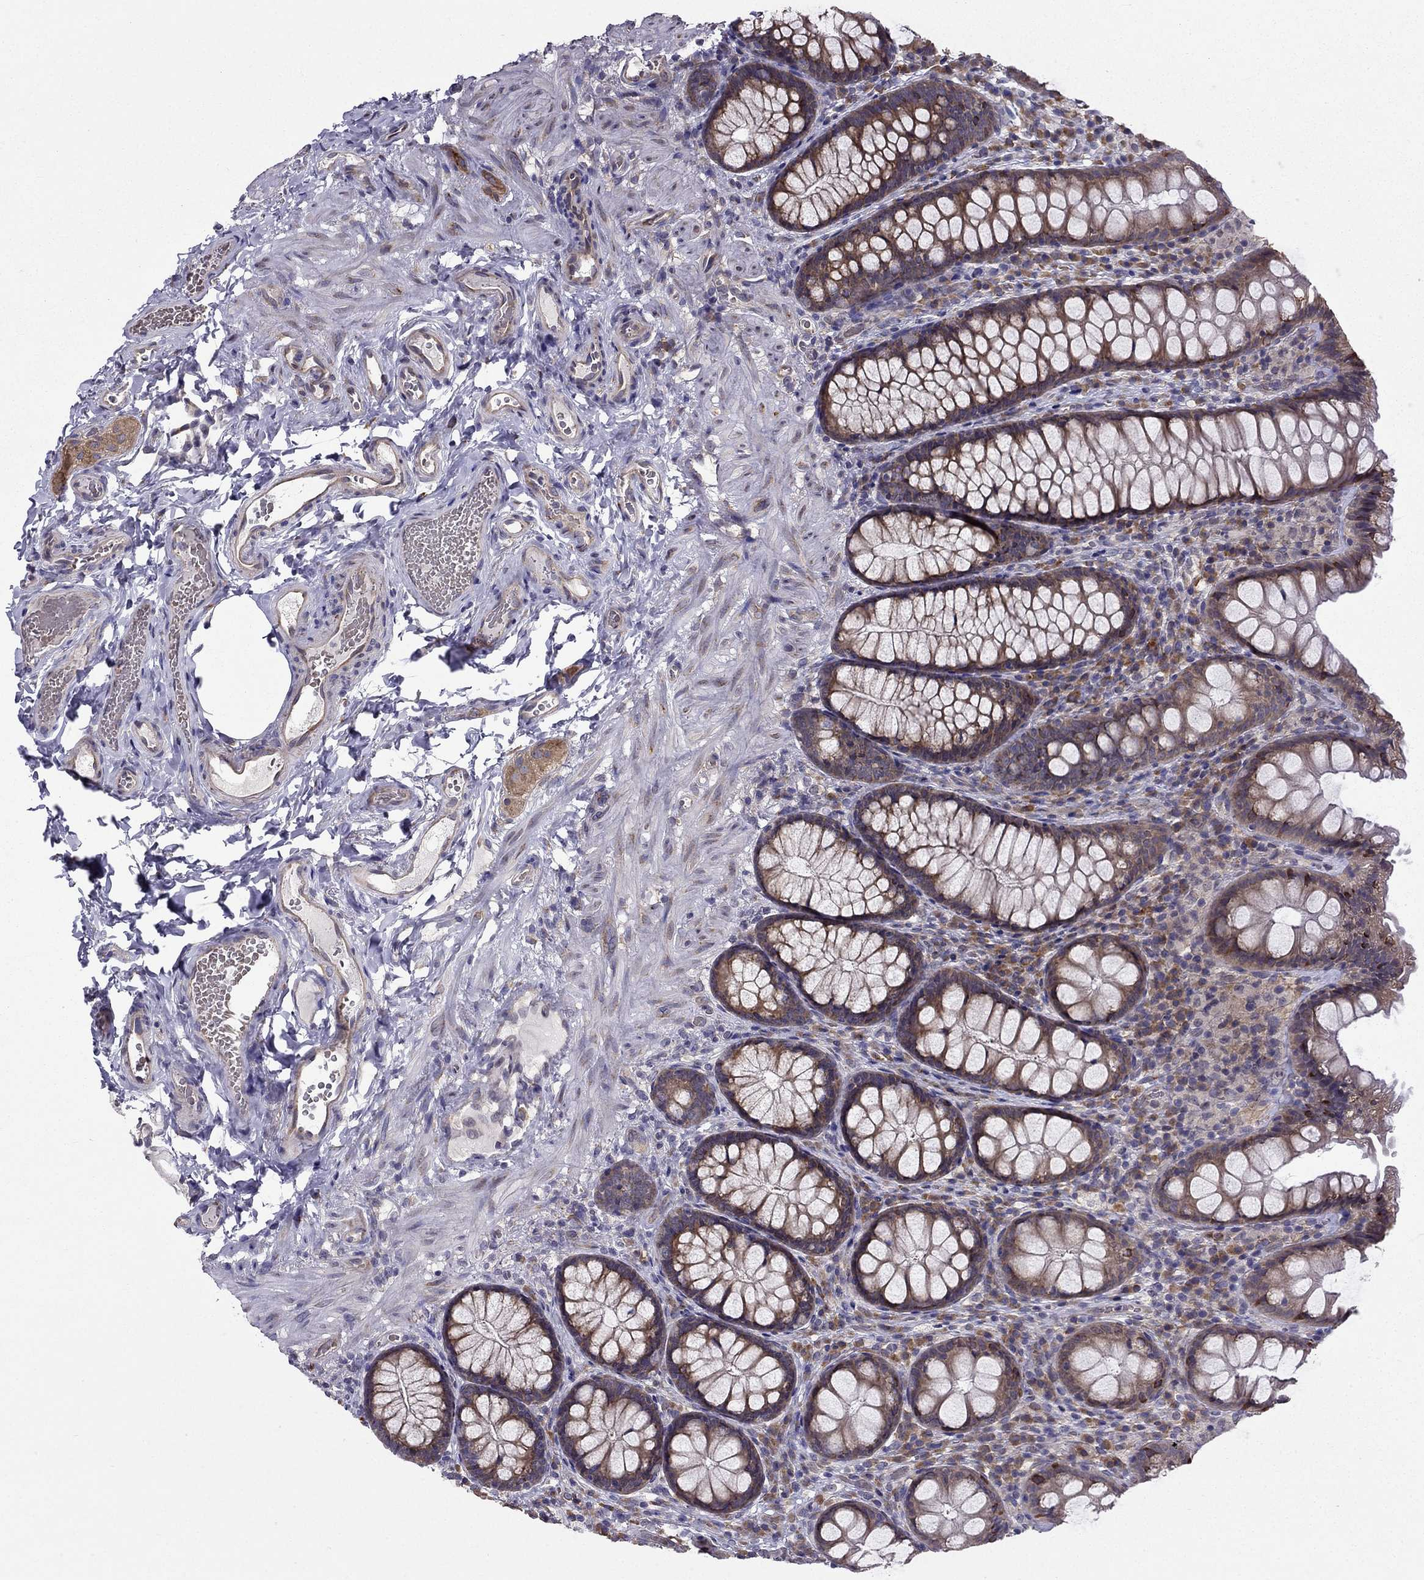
{"staining": {"intensity": "weak", "quantity": "<25%", "location": "cytoplasmic/membranous"}, "tissue": "colon", "cell_type": "Endothelial cells", "image_type": "normal", "snomed": [{"axis": "morphology", "description": "Normal tissue, NOS"}, {"axis": "topography", "description": "Colon"}], "caption": "High power microscopy photomicrograph of an IHC histopathology image of normal colon, revealing no significant staining in endothelial cells.", "gene": "ARHGEF28", "patient": {"sex": "female", "age": 86}}